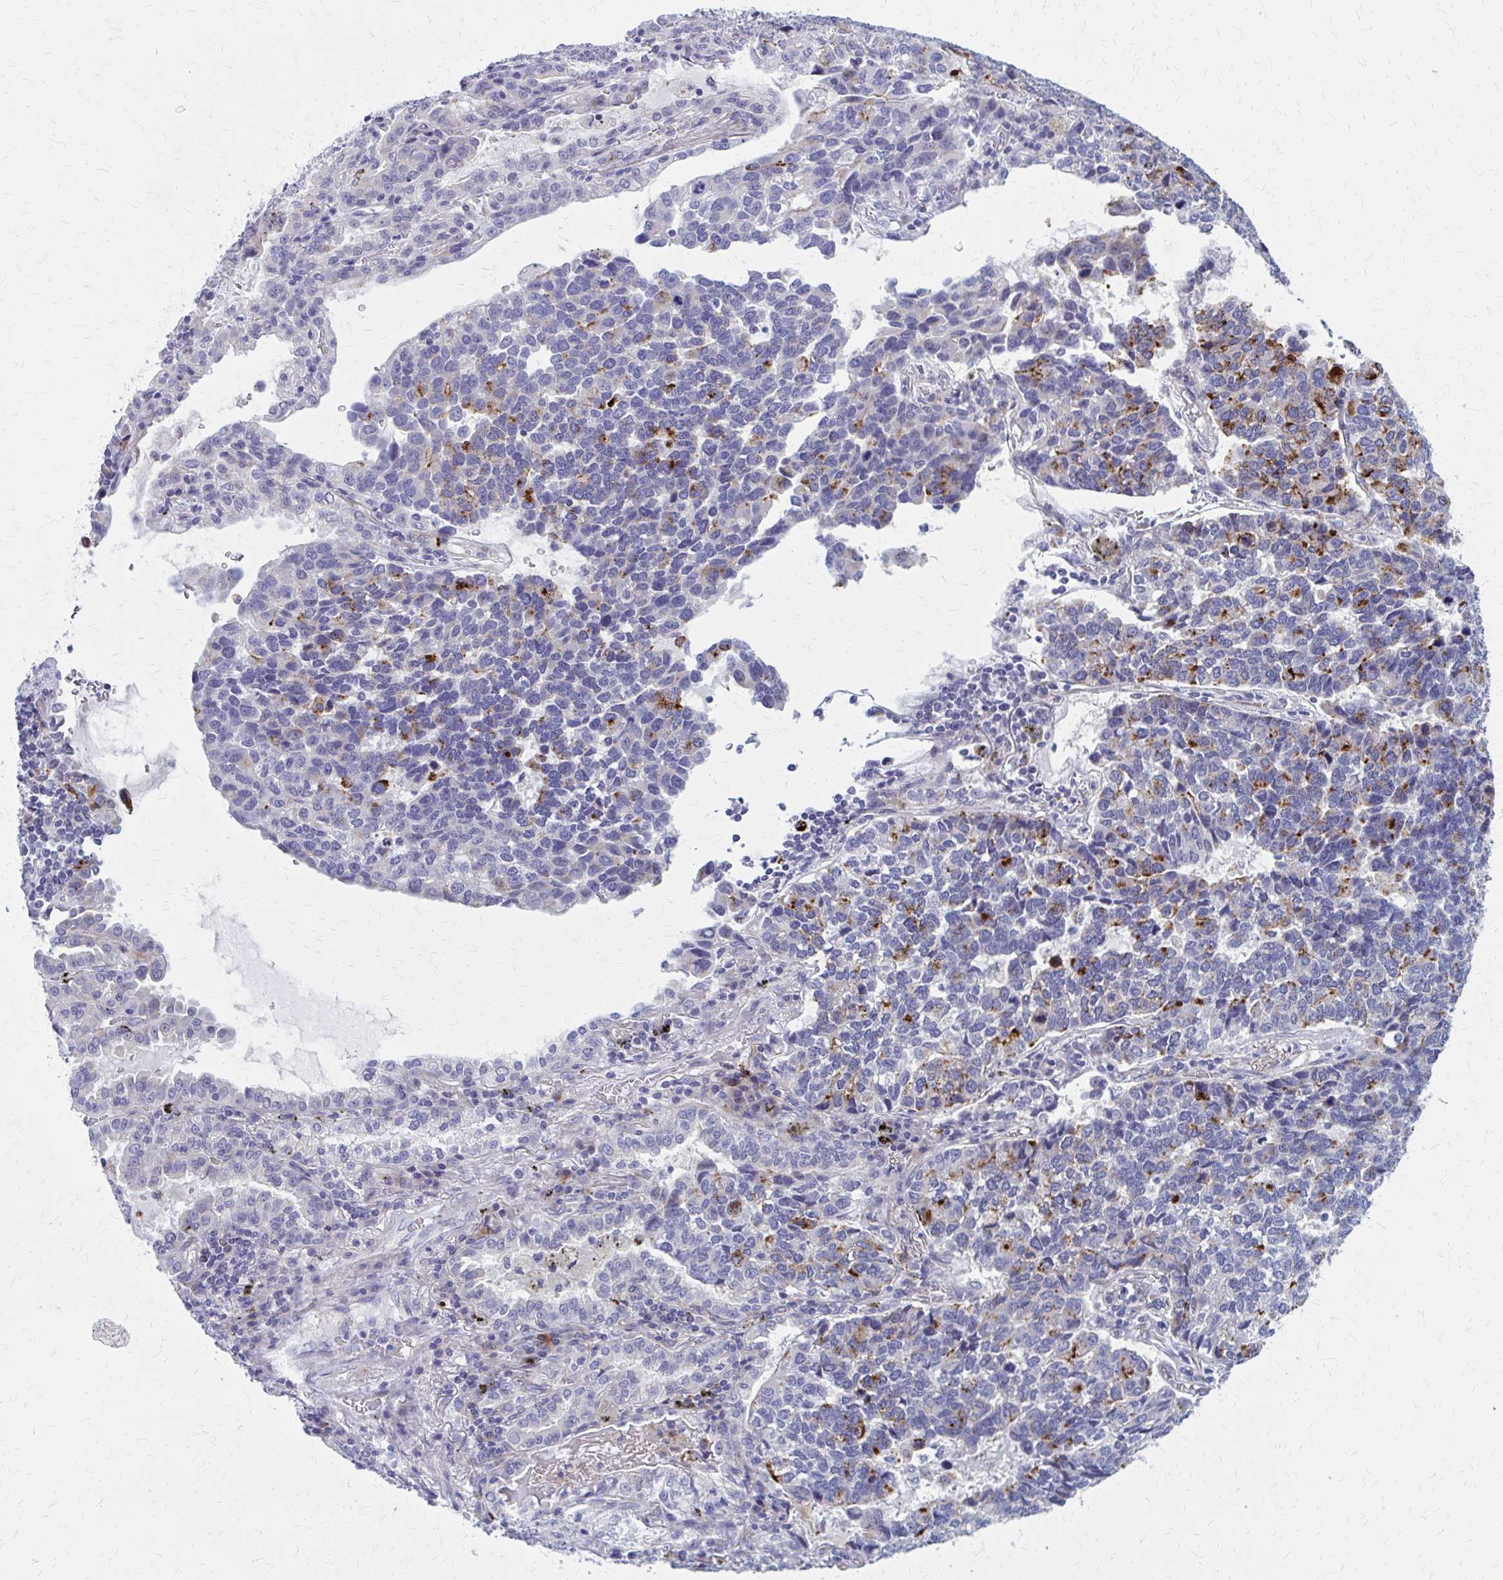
{"staining": {"intensity": "moderate", "quantity": "<25%", "location": "cytoplasmic/membranous"}, "tissue": "lung cancer", "cell_type": "Tumor cells", "image_type": "cancer", "snomed": [{"axis": "morphology", "description": "Adenocarcinoma, NOS"}, {"axis": "topography", "description": "Lymph node"}, {"axis": "topography", "description": "Lung"}], "caption": "Protein staining demonstrates moderate cytoplasmic/membranous positivity in approximately <25% of tumor cells in lung cancer.", "gene": "GLYATL2", "patient": {"sex": "male", "age": 66}}